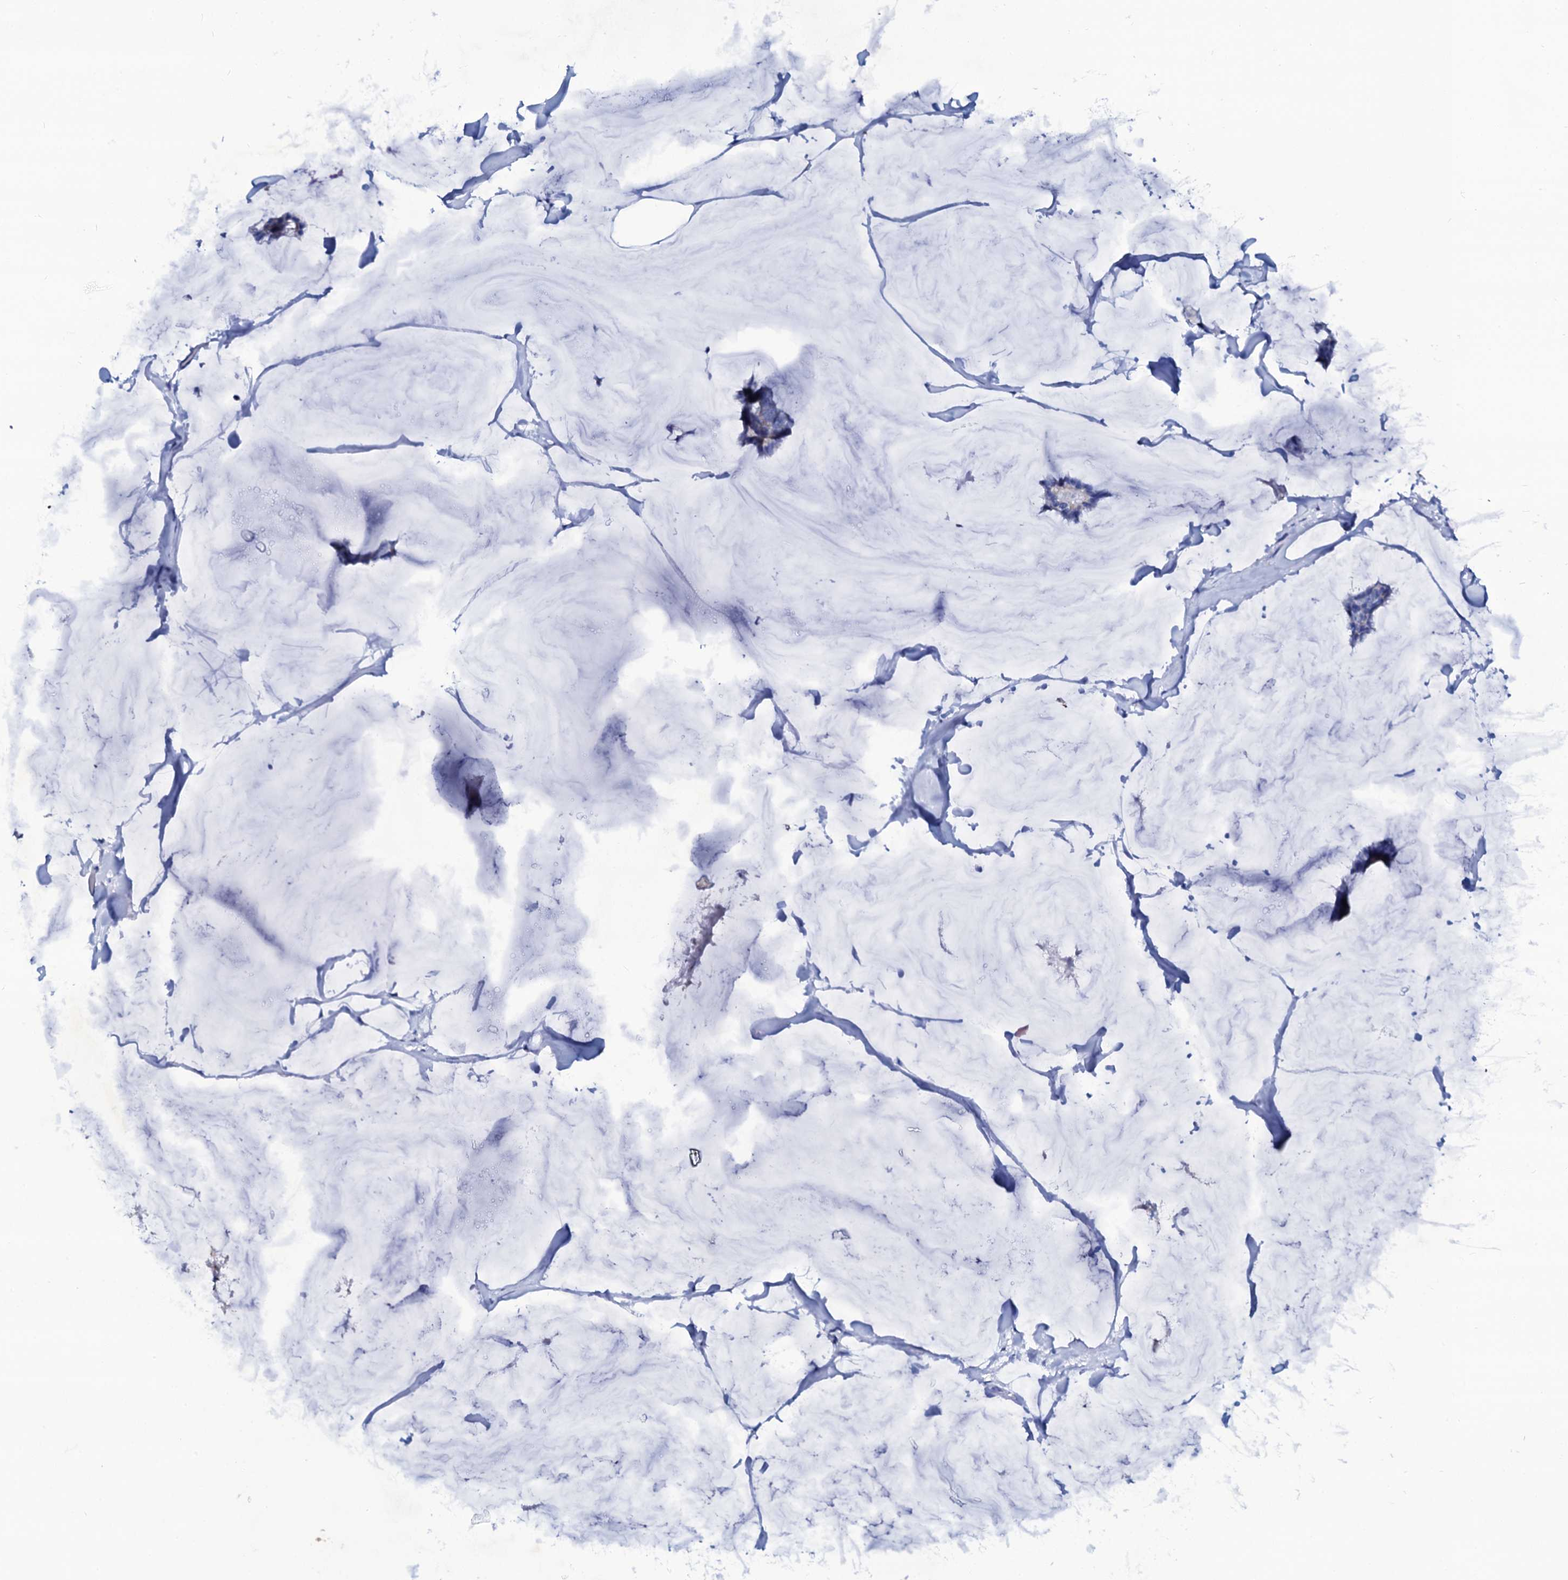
{"staining": {"intensity": "negative", "quantity": "none", "location": "none"}, "tissue": "breast cancer", "cell_type": "Tumor cells", "image_type": "cancer", "snomed": [{"axis": "morphology", "description": "Duct carcinoma"}, {"axis": "topography", "description": "Breast"}], "caption": "High power microscopy photomicrograph of an immunohistochemistry micrograph of breast cancer (intraductal carcinoma), revealing no significant positivity in tumor cells.", "gene": "SLC37A4", "patient": {"sex": "female", "age": 93}}